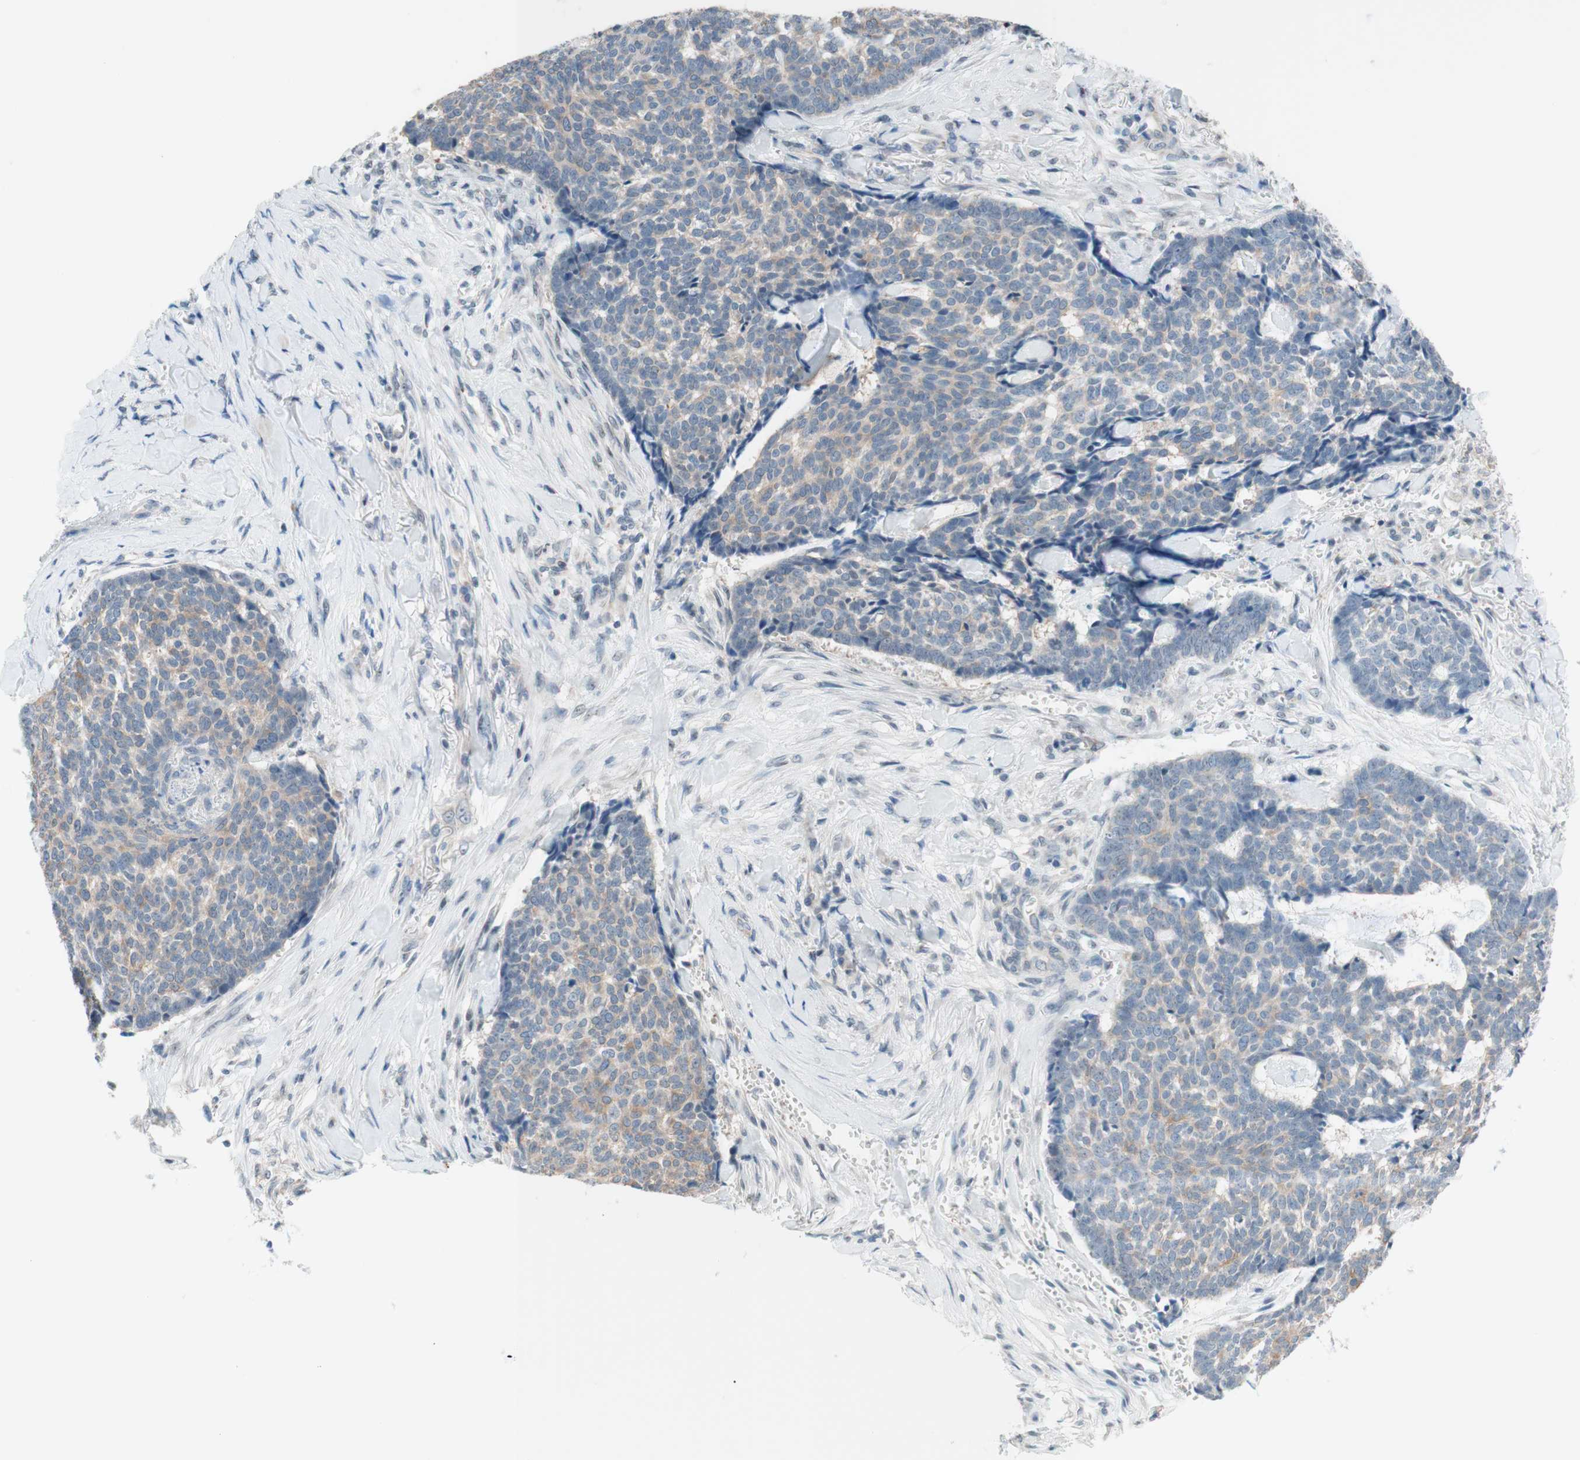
{"staining": {"intensity": "weak", "quantity": "25%-75%", "location": "cytoplasmic/membranous"}, "tissue": "skin cancer", "cell_type": "Tumor cells", "image_type": "cancer", "snomed": [{"axis": "morphology", "description": "Basal cell carcinoma"}, {"axis": "topography", "description": "Skin"}], "caption": "There is low levels of weak cytoplasmic/membranous expression in tumor cells of skin cancer, as demonstrated by immunohistochemical staining (brown color).", "gene": "JPH1", "patient": {"sex": "male", "age": 84}}